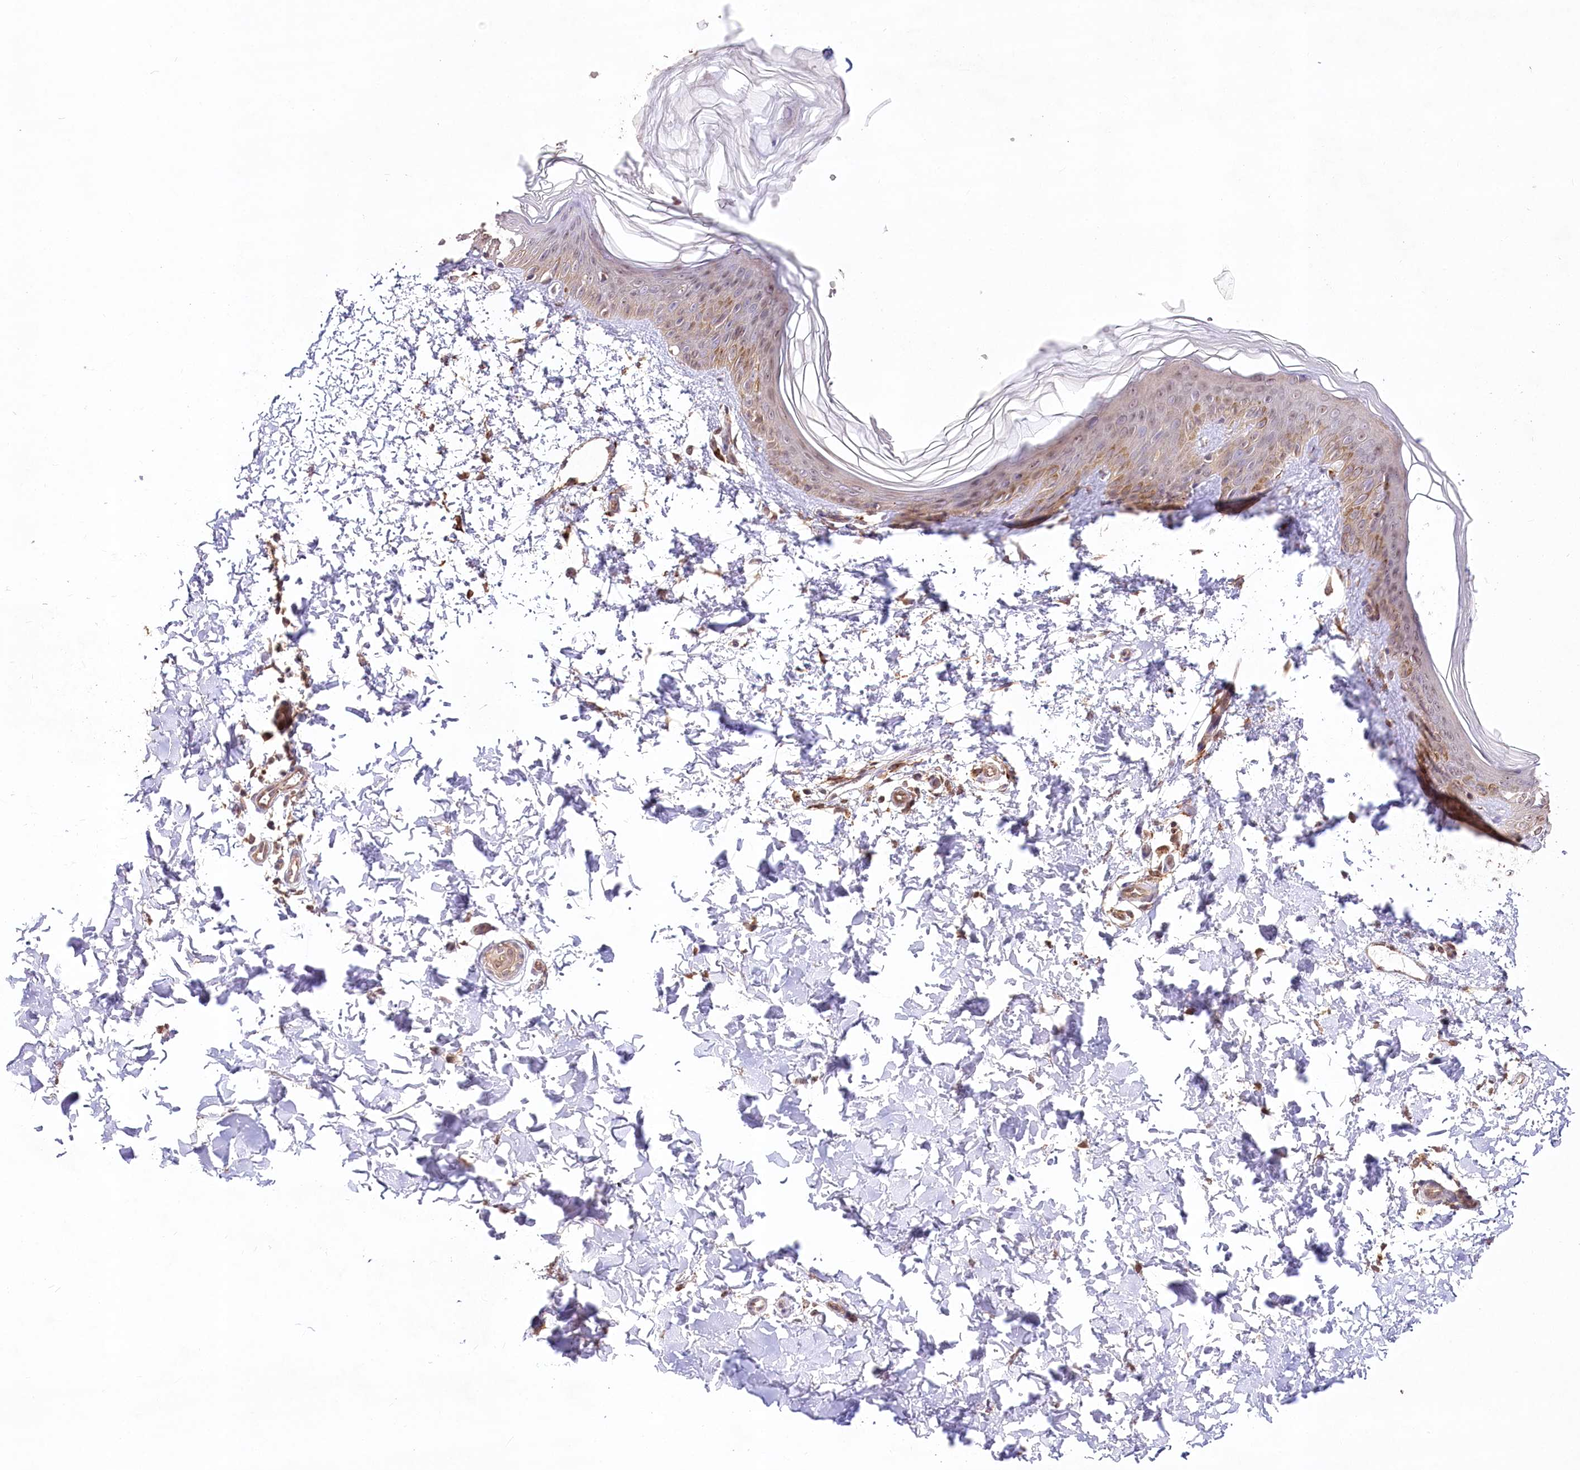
{"staining": {"intensity": "moderate", "quantity": ">75%", "location": "cytoplasmic/membranous"}, "tissue": "skin", "cell_type": "Fibroblasts", "image_type": "normal", "snomed": [{"axis": "morphology", "description": "Normal tissue, NOS"}, {"axis": "morphology", "description": "Neoplasm, benign, NOS"}, {"axis": "topography", "description": "Skin"}, {"axis": "topography", "description": "Soft tissue"}], "caption": "Benign skin shows moderate cytoplasmic/membranous positivity in approximately >75% of fibroblasts Using DAB (brown) and hematoxylin (blue) stains, captured at high magnification using brightfield microscopy..", "gene": "DMXL1", "patient": {"sex": "male", "age": 26}}